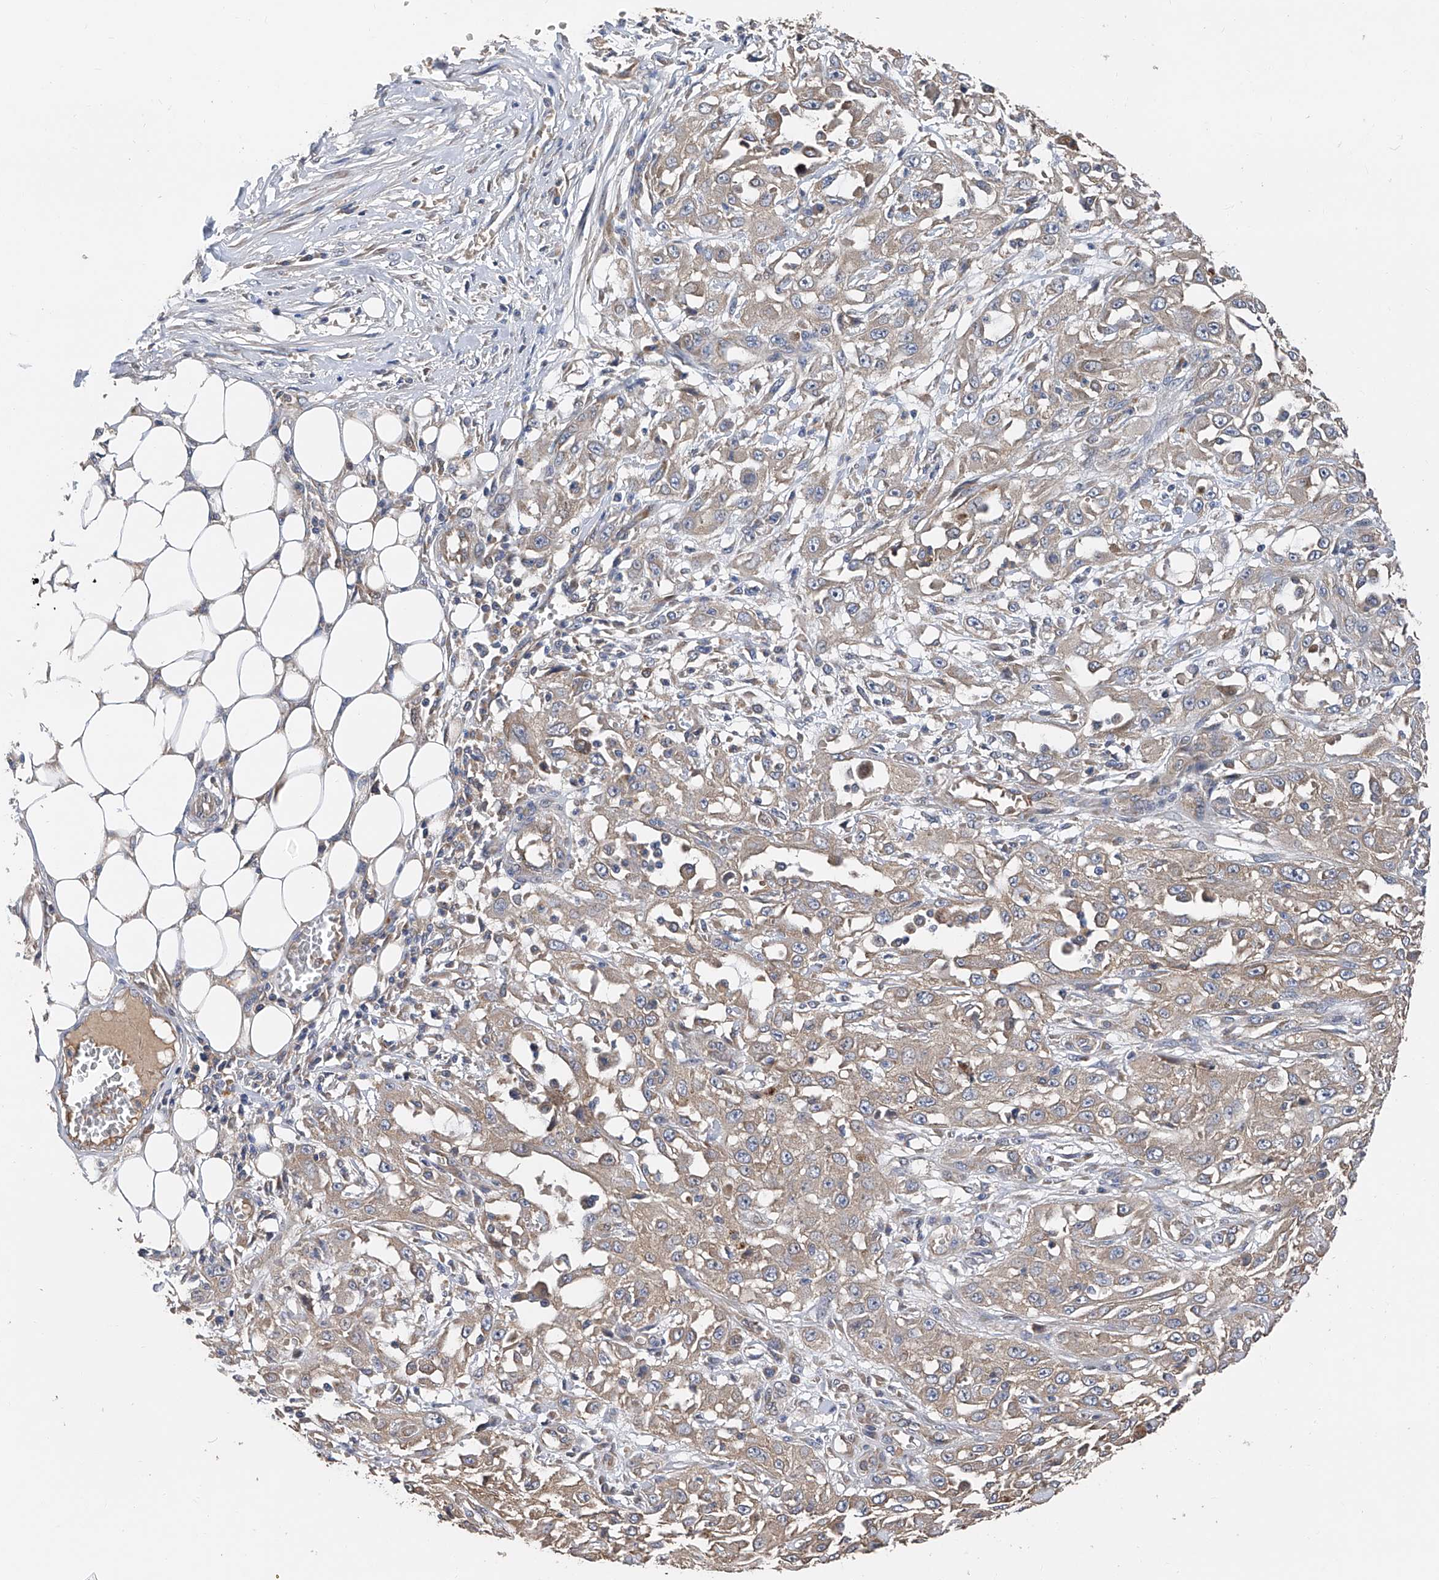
{"staining": {"intensity": "moderate", "quantity": ">75%", "location": "cytoplasmic/membranous"}, "tissue": "skin cancer", "cell_type": "Tumor cells", "image_type": "cancer", "snomed": [{"axis": "morphology", "description": "Squamous cell carcinoma, NOS"}, {"axis": "morphology", "description": "Squamous cell carcinoma, metastatic, NOS"}, {"axis": "topography", "description": "Skin"}, {"axis": "topography", "description": "Lymph node"}], "caption": "Immunohistochemical staining of human skin cancer (squamous cell carcinoma) reveals moderate cytoplasmic/membranous protein staining in about >75% of tumor cells. The protein of interest is stained brown, and the nuclei are stained in blue (DAB IHC with brightfield microscopy, high magnification).", "gene": "PTK2", "patient": {"sex": "male", "age": 75}}